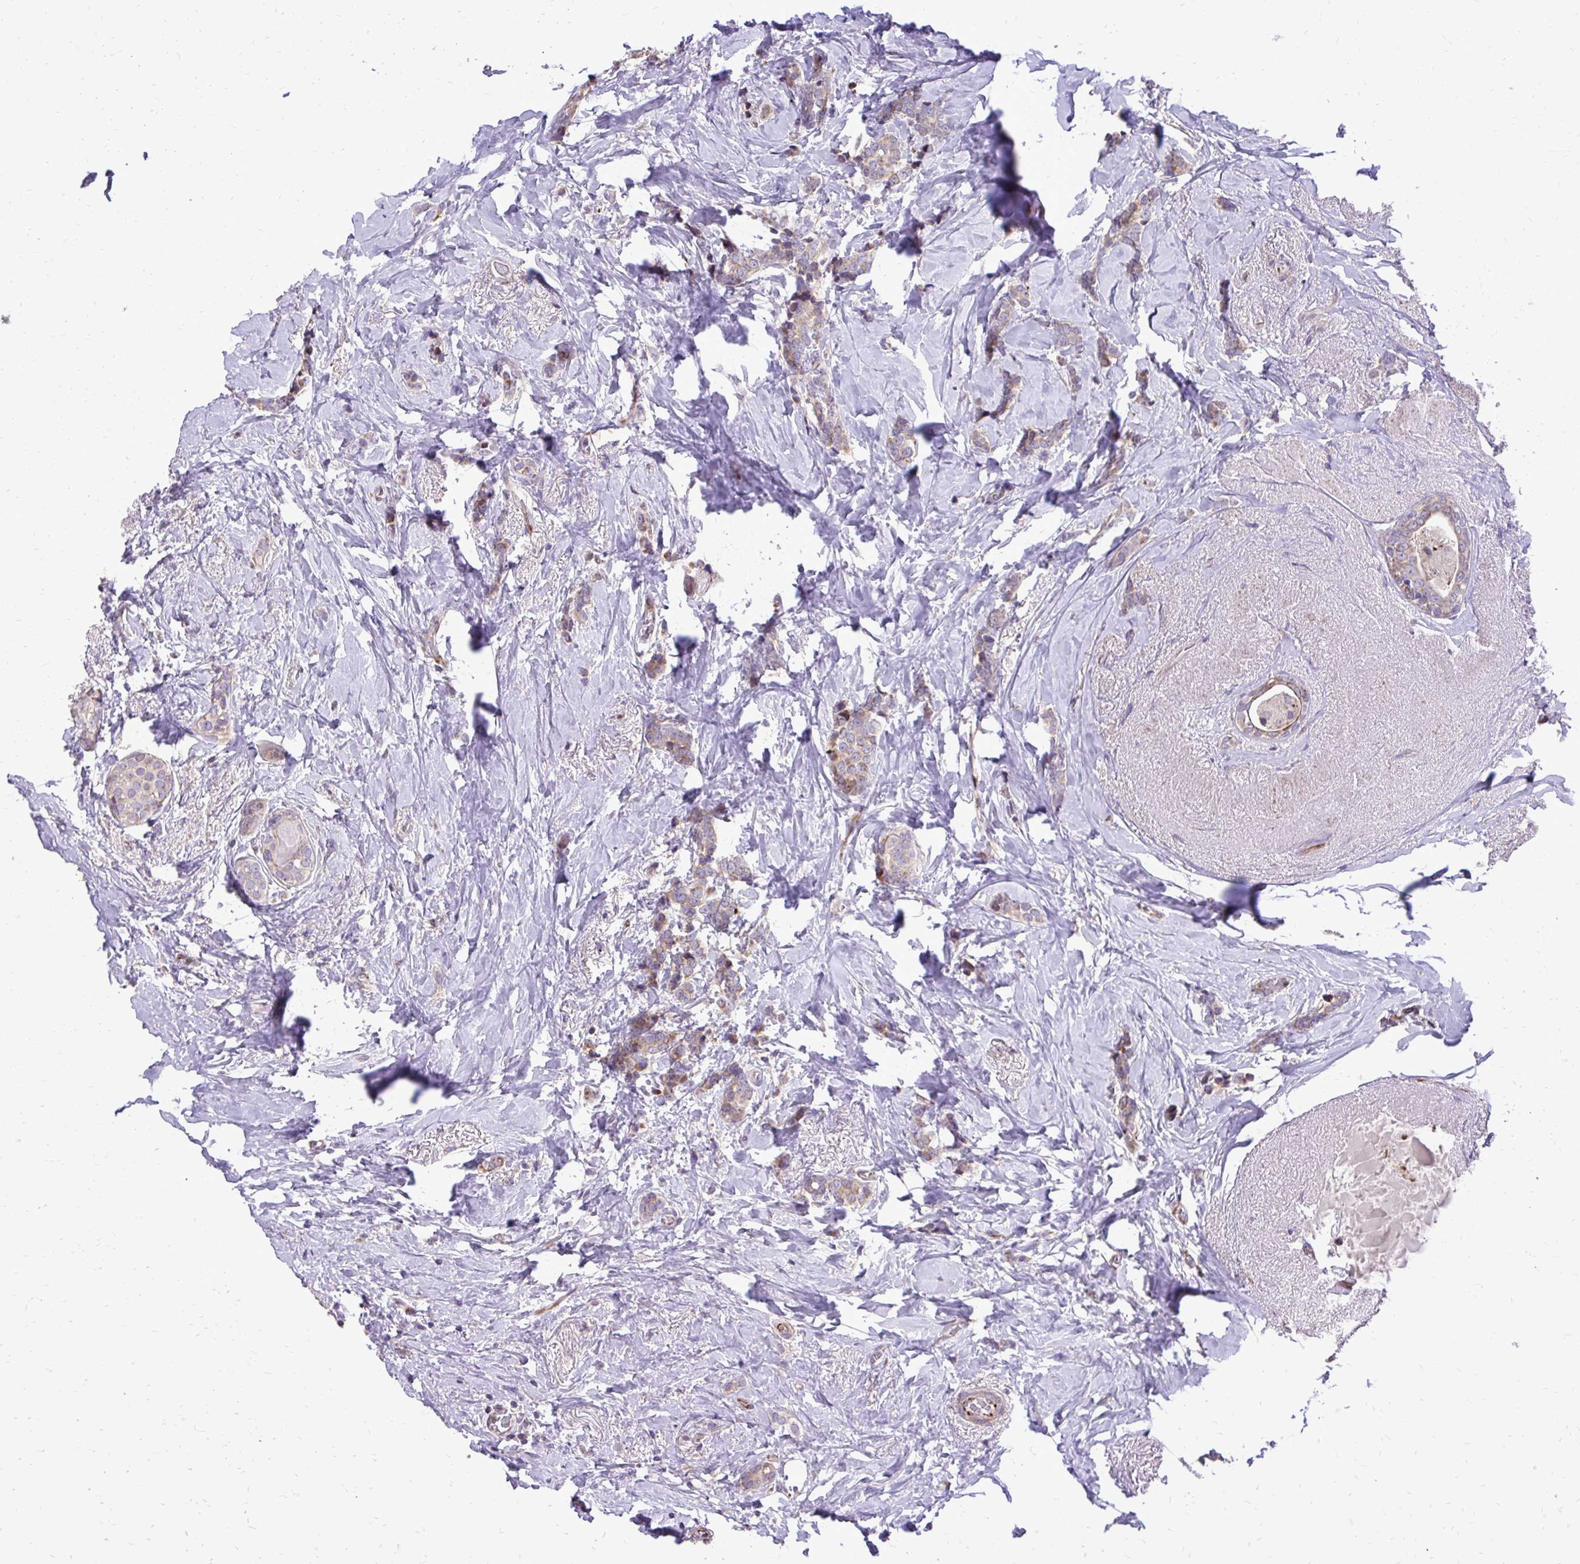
{"staining": {"intensity": "weak", "quantity": "25%-75%", "location": "cytoplasmic/membranous"}, "tissue": "breast cancer", "cell_type": "Tumor cells", "image_type": "cancer", "snomed": [{"axis": "morphology", "description": "Normal tissue, NOS"}, {"axis": "morphology", "description": "Duct carcinoma"}, {"axis": "topography", "description": "Breast"}], "caption": "Immunohistochemistry micrograph of neoplastic tissue: human breast cancer stained using immunohistochemistry (IHC) shows low levels of weak protein expression localized specifically in the cytoplasmic/membranous of tumor cells, appearing as a cytoplasmic/membranous brown color.", "gene": "ABCC3", "patient": {"sex": "female", "age": 77}}